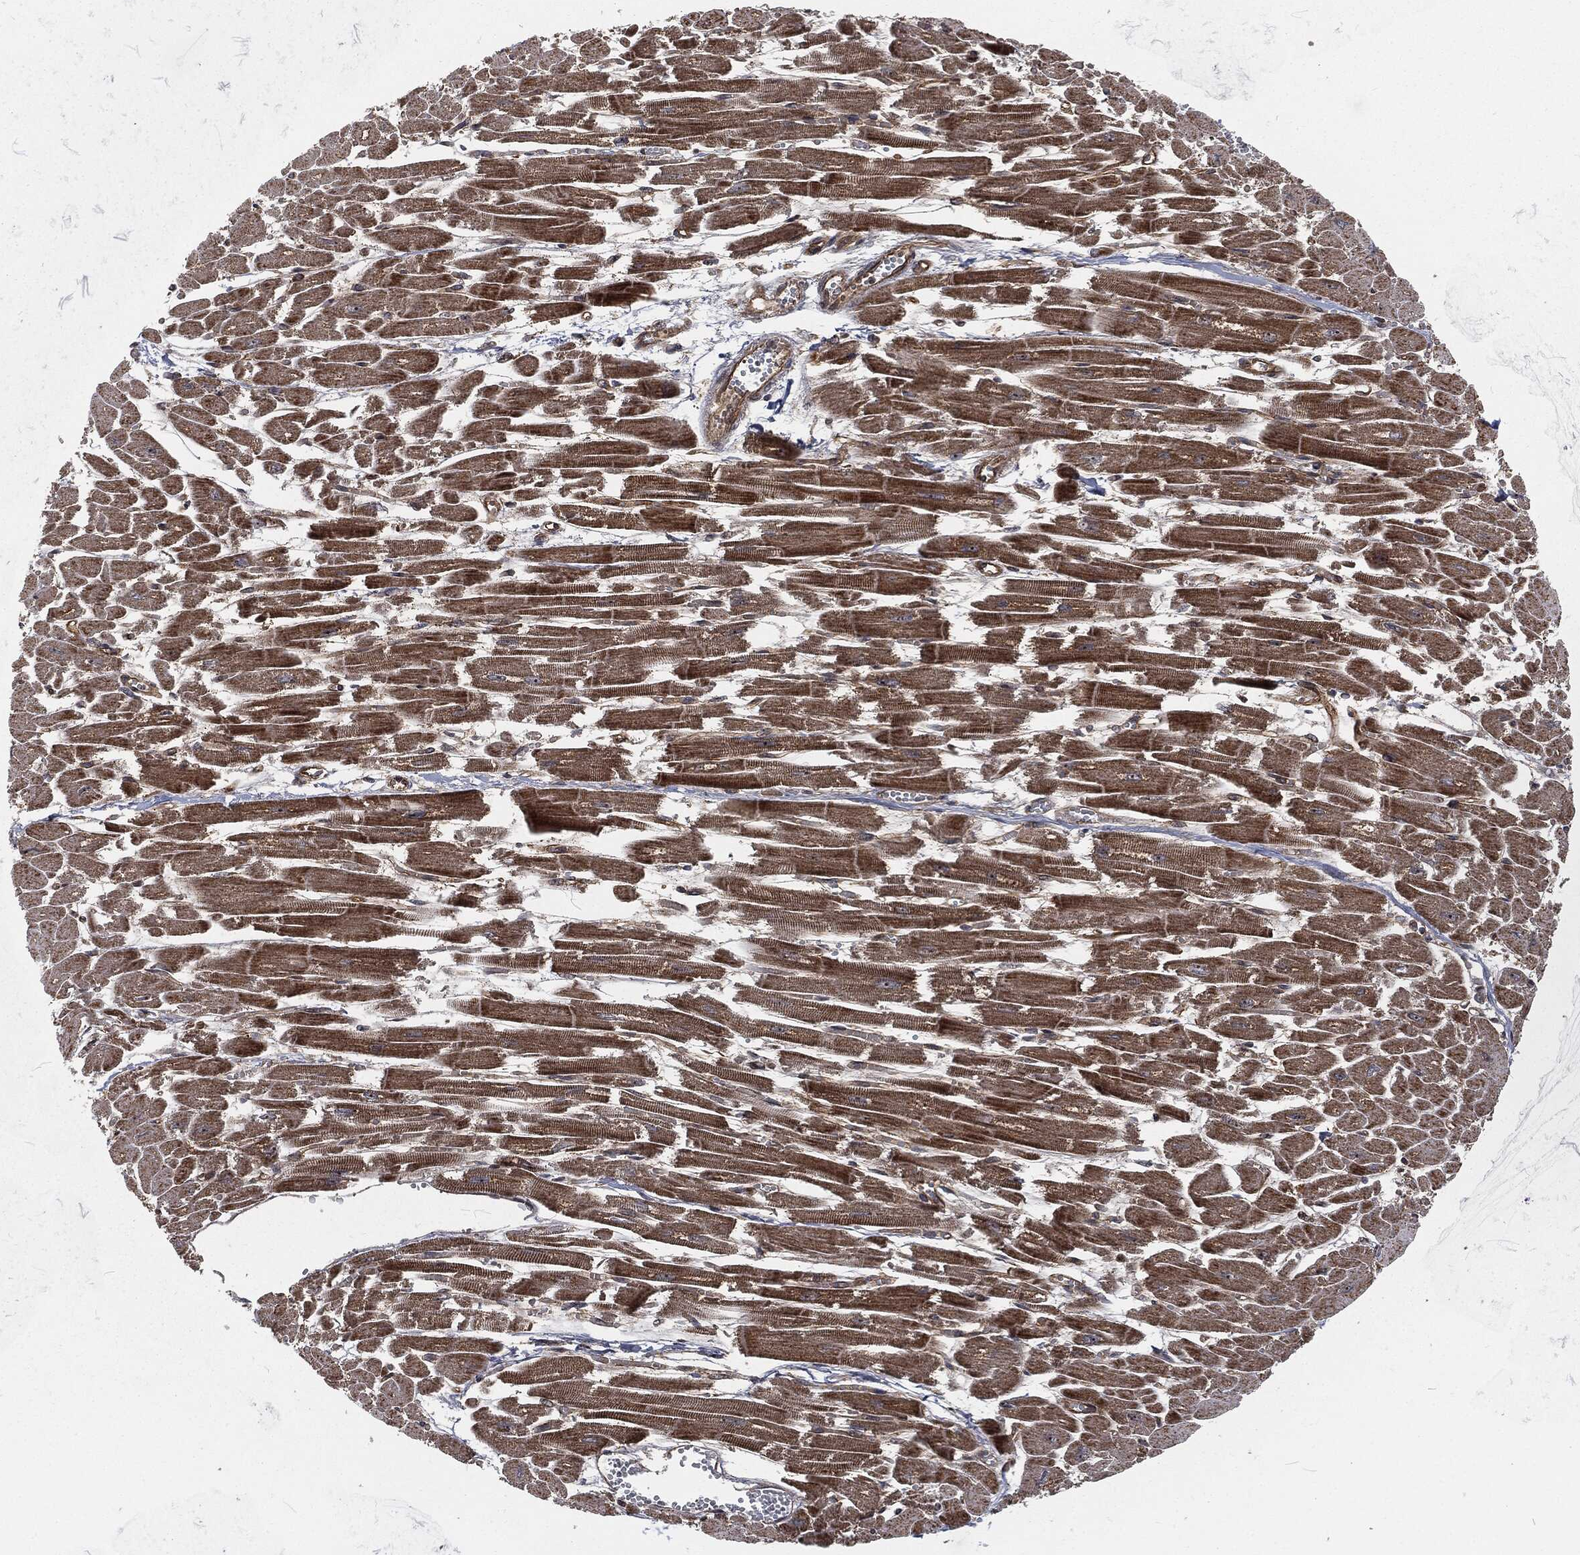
{"staining": {"intensity": "strong", "quantity": "25%-75%", "location": "cytoplasmic/membranous"}, "tissue": "heart muscle", "cell_type": "Cardiomyocytes", "image_type": "normal", "snomed": [{"axis": "morphology", "description": "Normal tissue, NOS"}, {"axis": "topography", "description": "Heart"}], "caption": "DAB (3,3'-diaminobenzidine) immunohistochemical staining of unremarkable human heart muscle demonstrates strong cytoplasmic/membranous protein staining in approximately 25%-75% of cardiomyocytes.", "gene": "RFTN1", "patient": {"sex": "female", "age": 52}}